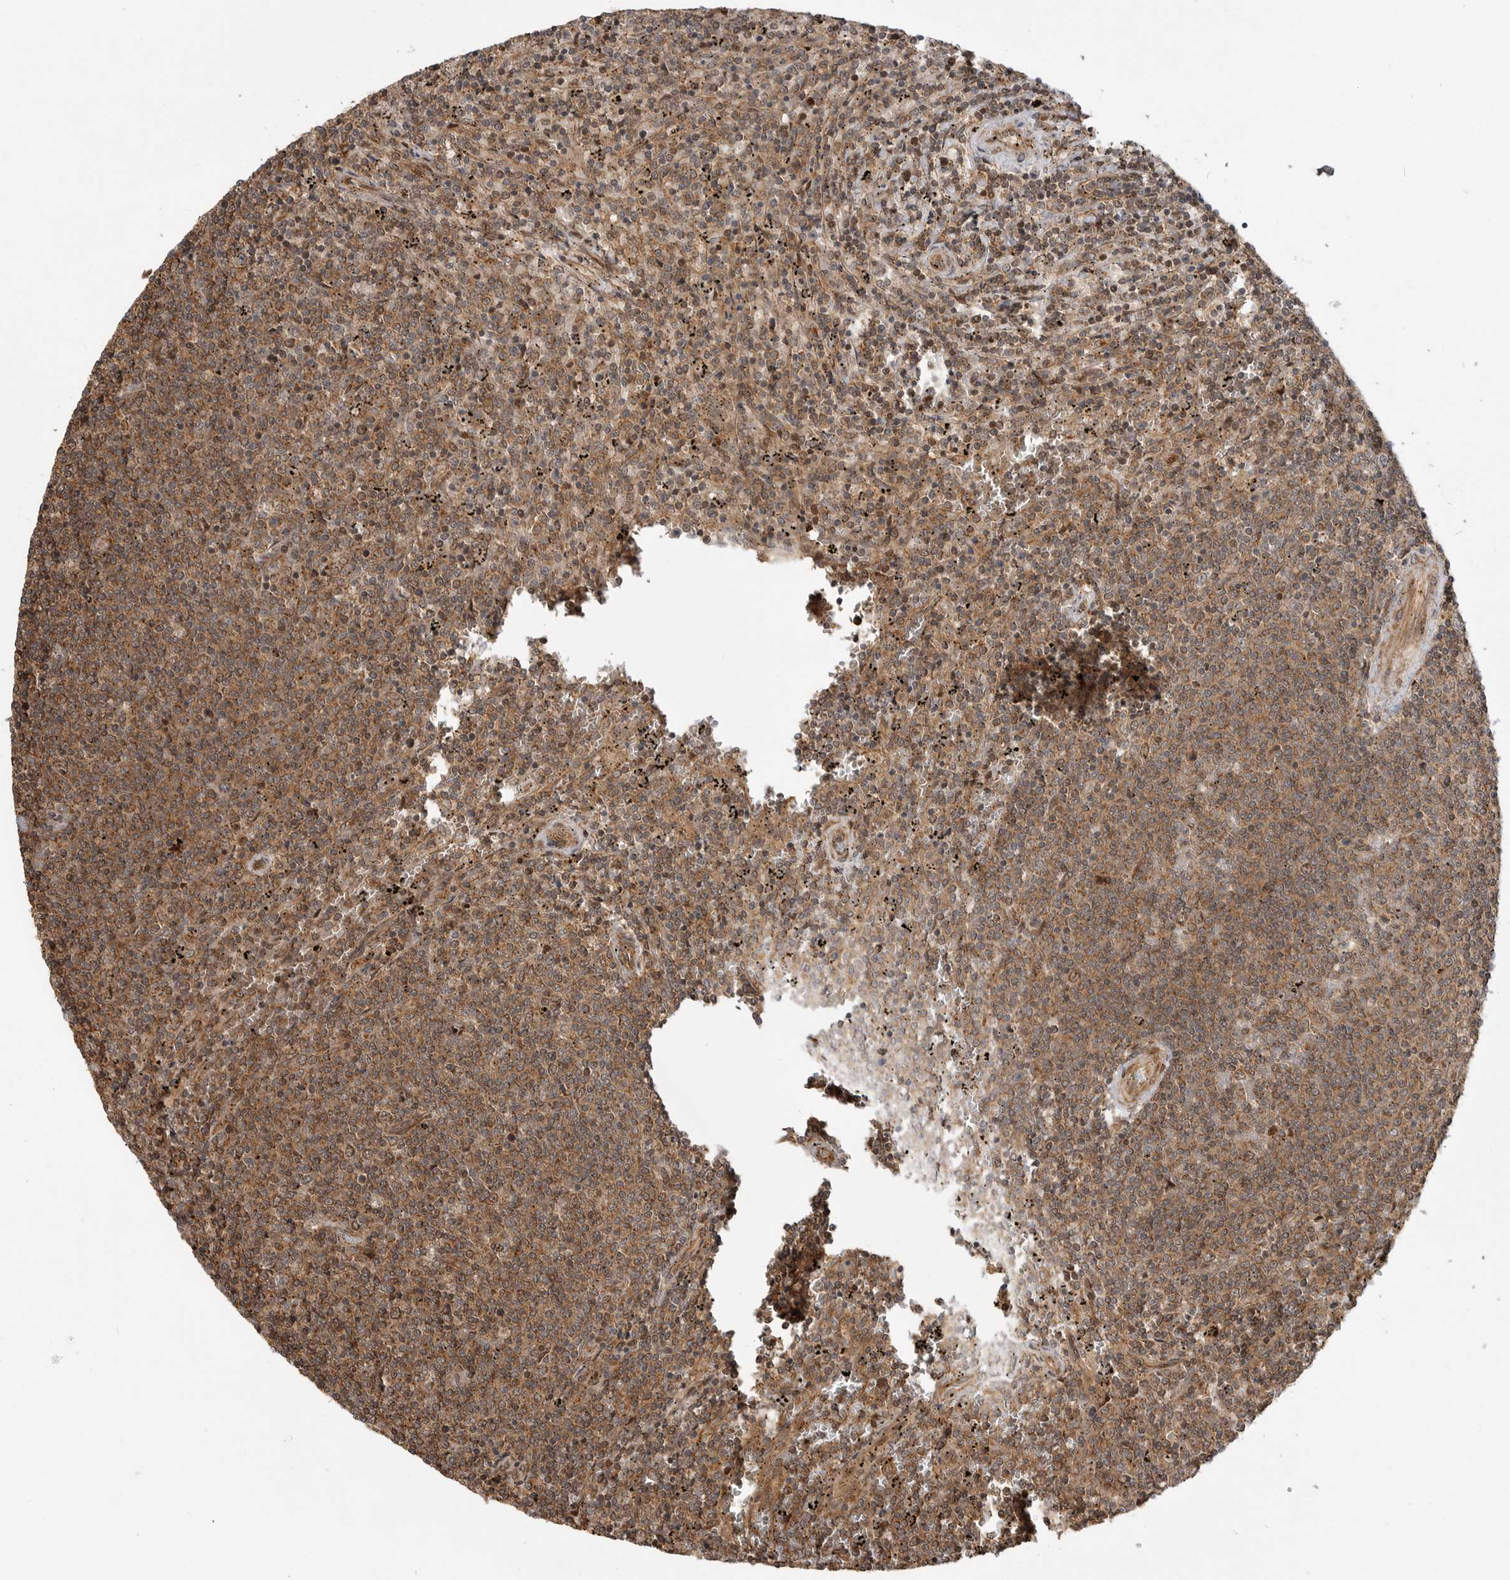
{"staining": {"intensity": "moderate", "quantity": ">75%", "location": "cytoplasmic/membranous"}, "tissue": "lymphoma", "cell_type": "Tumor cells", "image_type": "cancer", "snomed": [{"axis": "morphology", "description": "Malignant lymphoma, non-Hodgkin's type, Low grade"}, {"axis": "topography", "description": "Spleen"}], "caption": "Lymphoma stained with a brown dye exhibits moderate cytoplasmic/membranous positive expression in approximately >75% of tumor cells.", "gene": "ADPRS", "patient": {"sex": "female", "age": 50}}